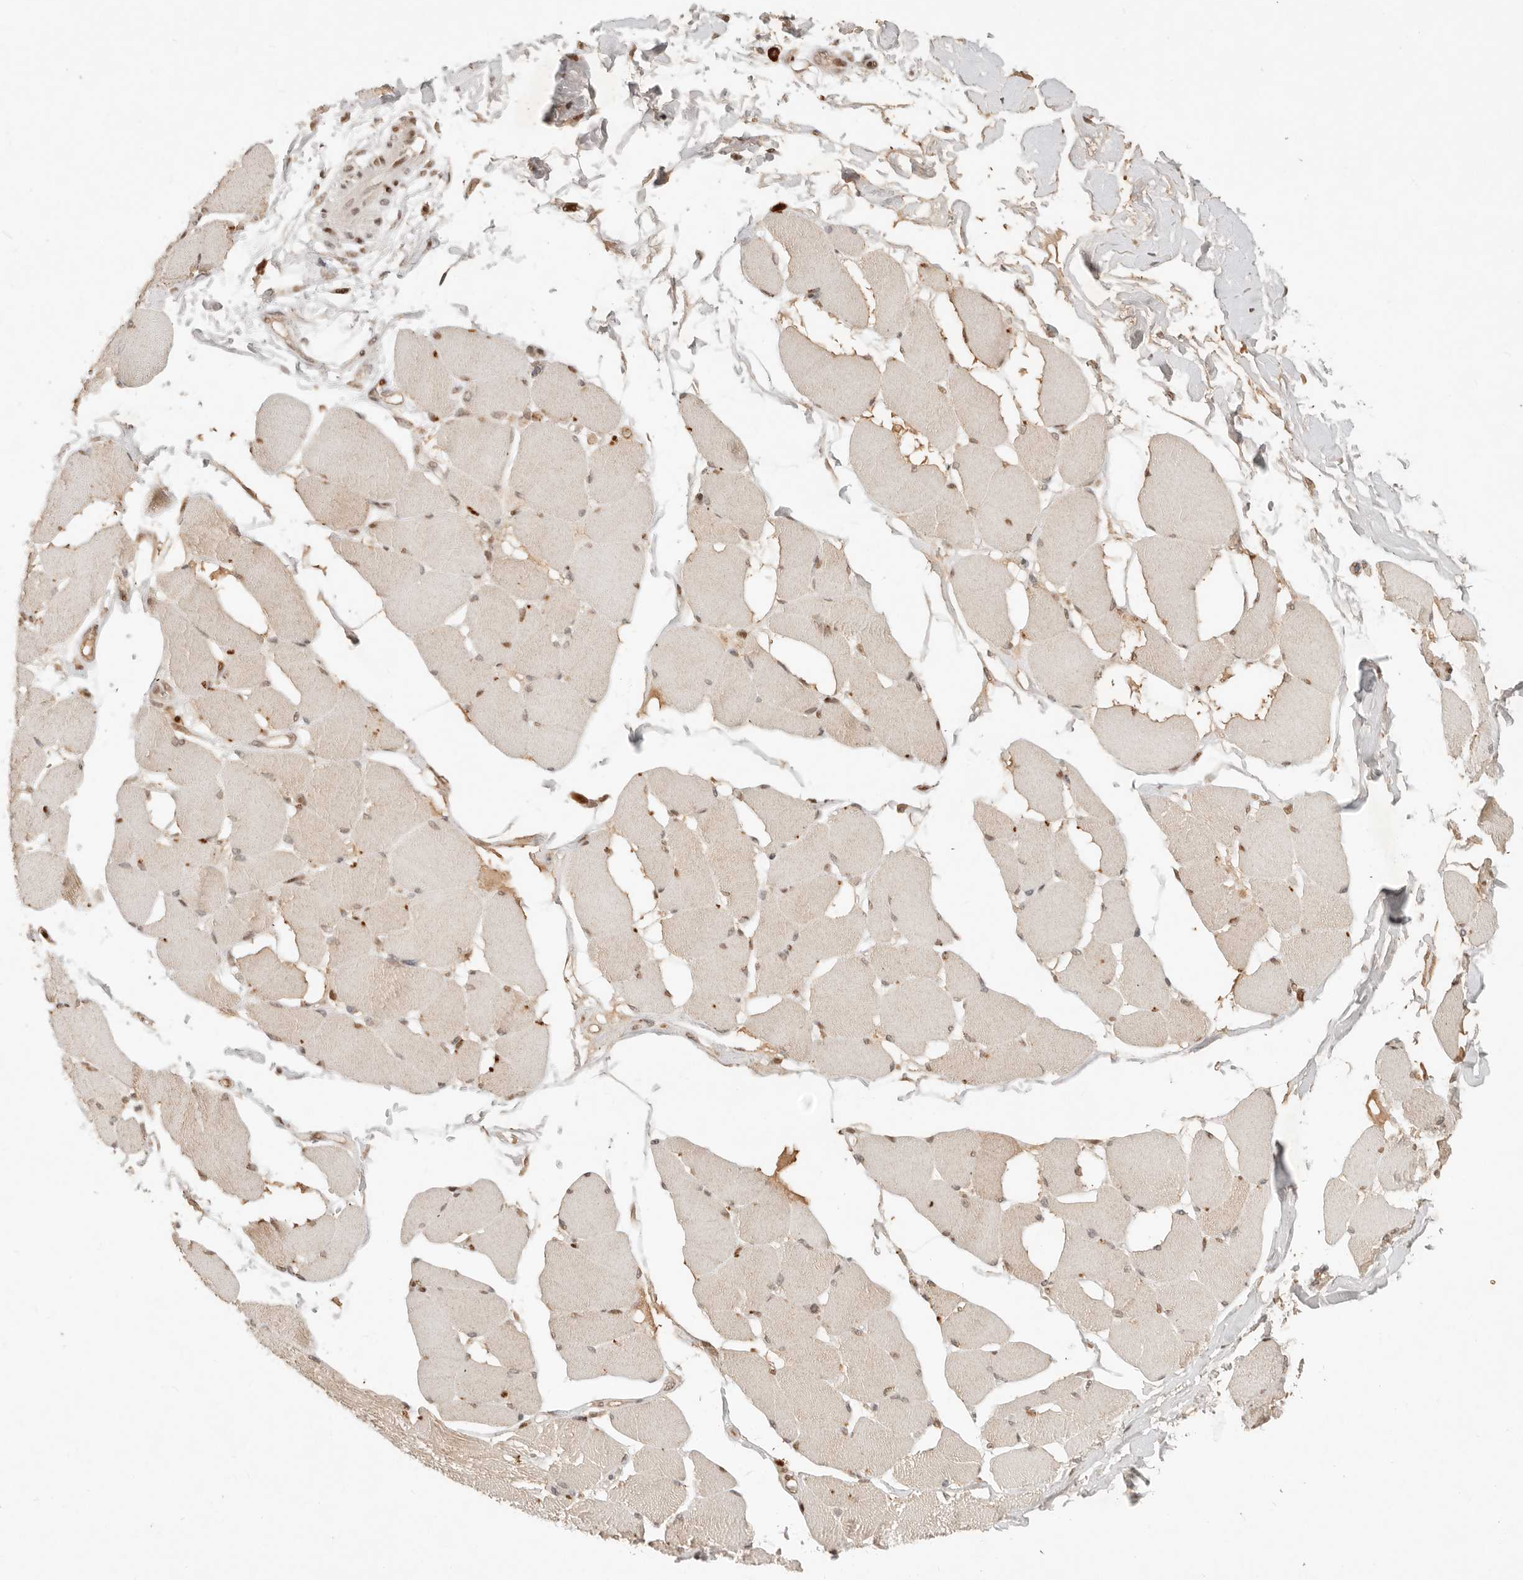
{"staining": {"intensity": "weak", "quantity": "<25%", "location": "cytoplasmic/membranous,nuclear"}, "tissue": "skeletal muscle", "cell_type": "Myocytes", "image_type": "normal", "snomed": [{"axis": "morphology", "description": "Normal tissue, NOS"}, {"axis": "topography", "description": "Skin"}, {"axis": "topography", "description": "Skeletal muscle"}], "caption": "Human skeletal muscle stained for a protein using IHC shows no staining in myocytes.", "gene": "NPAS2", "patient": {"sex": "male", "age": 83}}